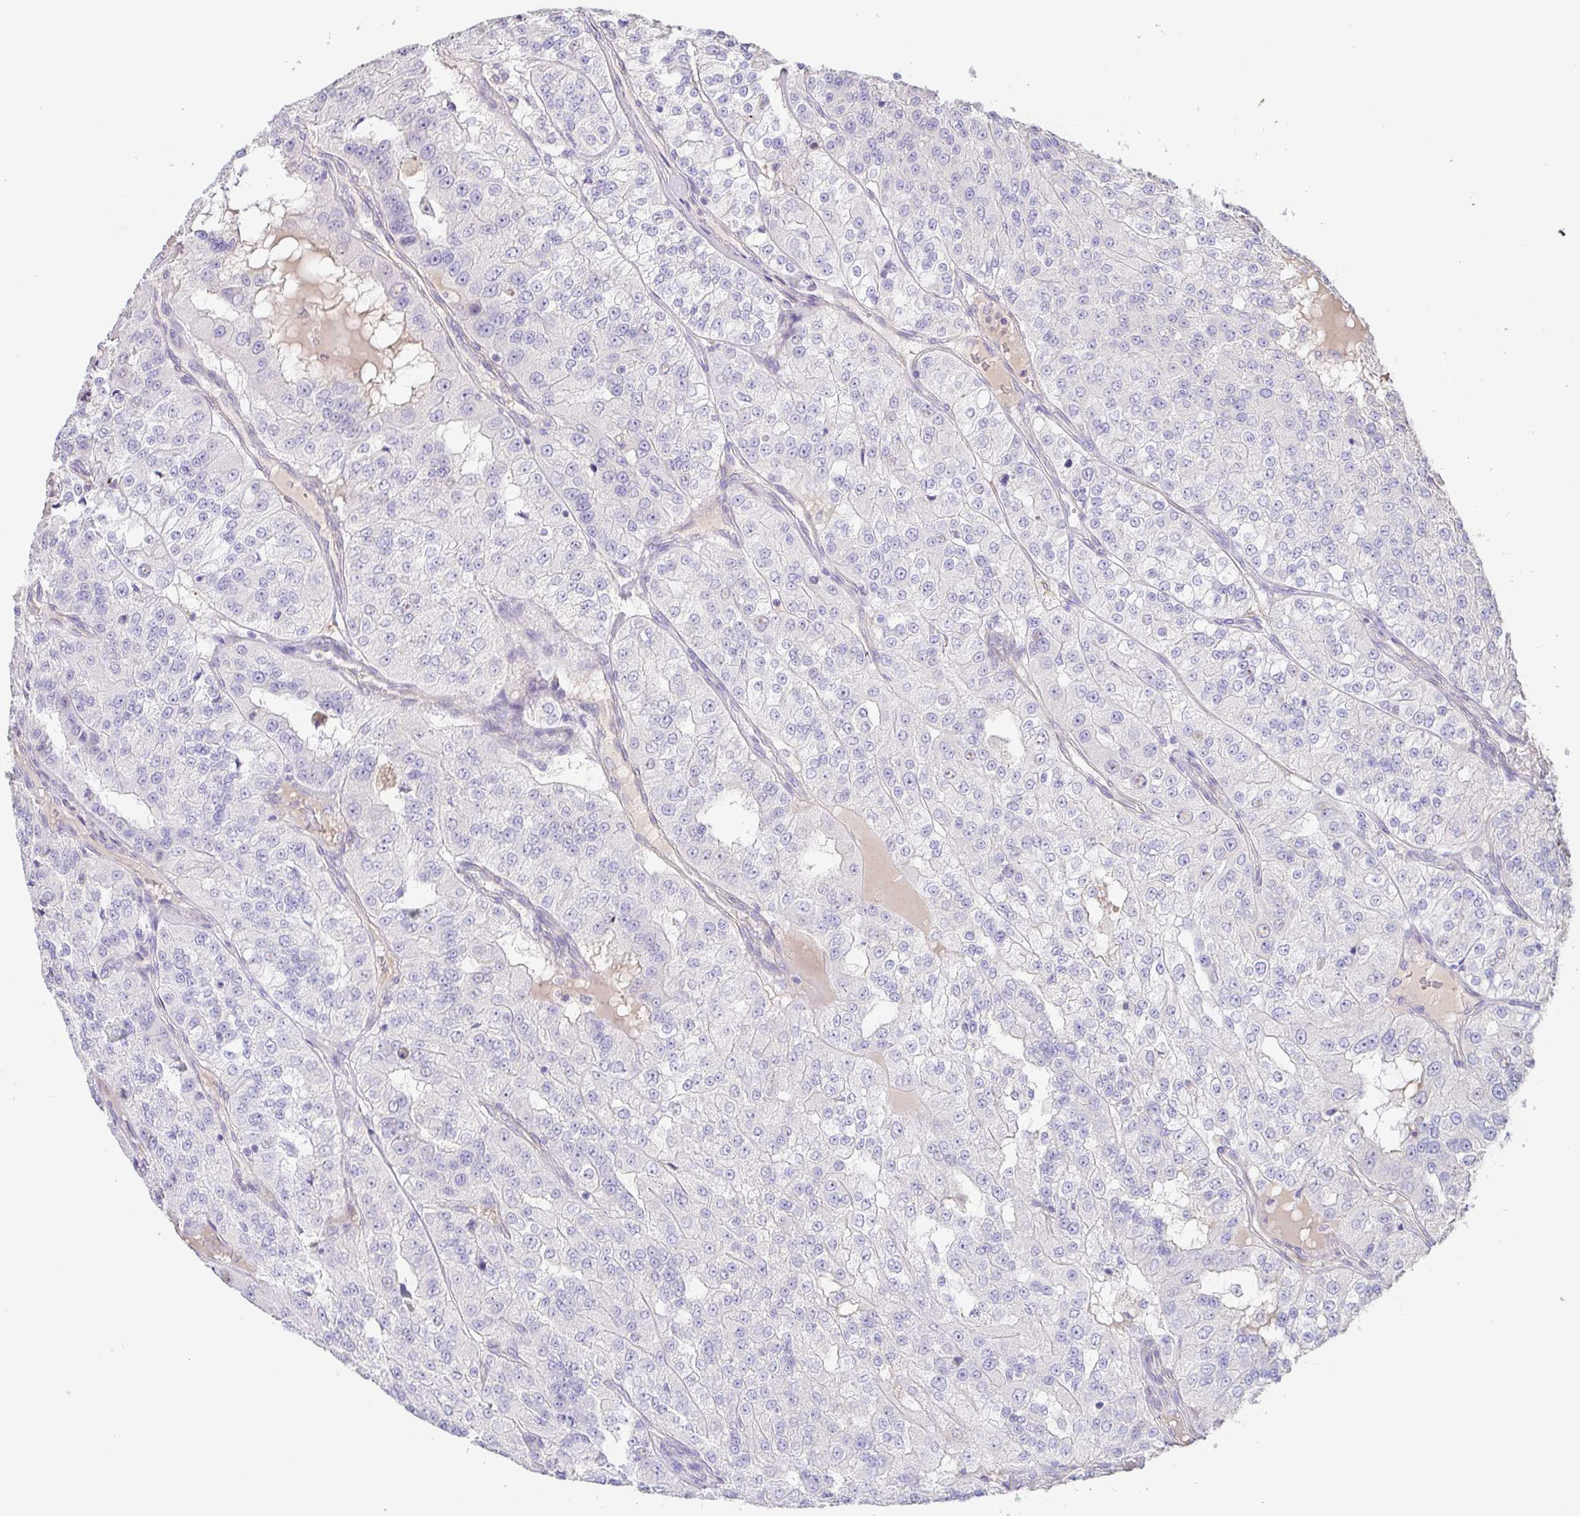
{"staining": {"intensity": "negative", "quantity": "none", "location": "none"}, "tissue": "renal cancer", "cell_type": "Tumor cells", "image_type": "cancer", "snomed": [{"axis": "morphology", "description": "Adenocarcinoma, NOS"}, {"axis": "topography", "description": "Kidney"}], "caption": "Immunohistochemical staining of renal cancer (adenocarcinoma) exhibits no significant expression in tumor cells.", "gene": "PYGM", "patient": {"sex": "female", "age": 63}}